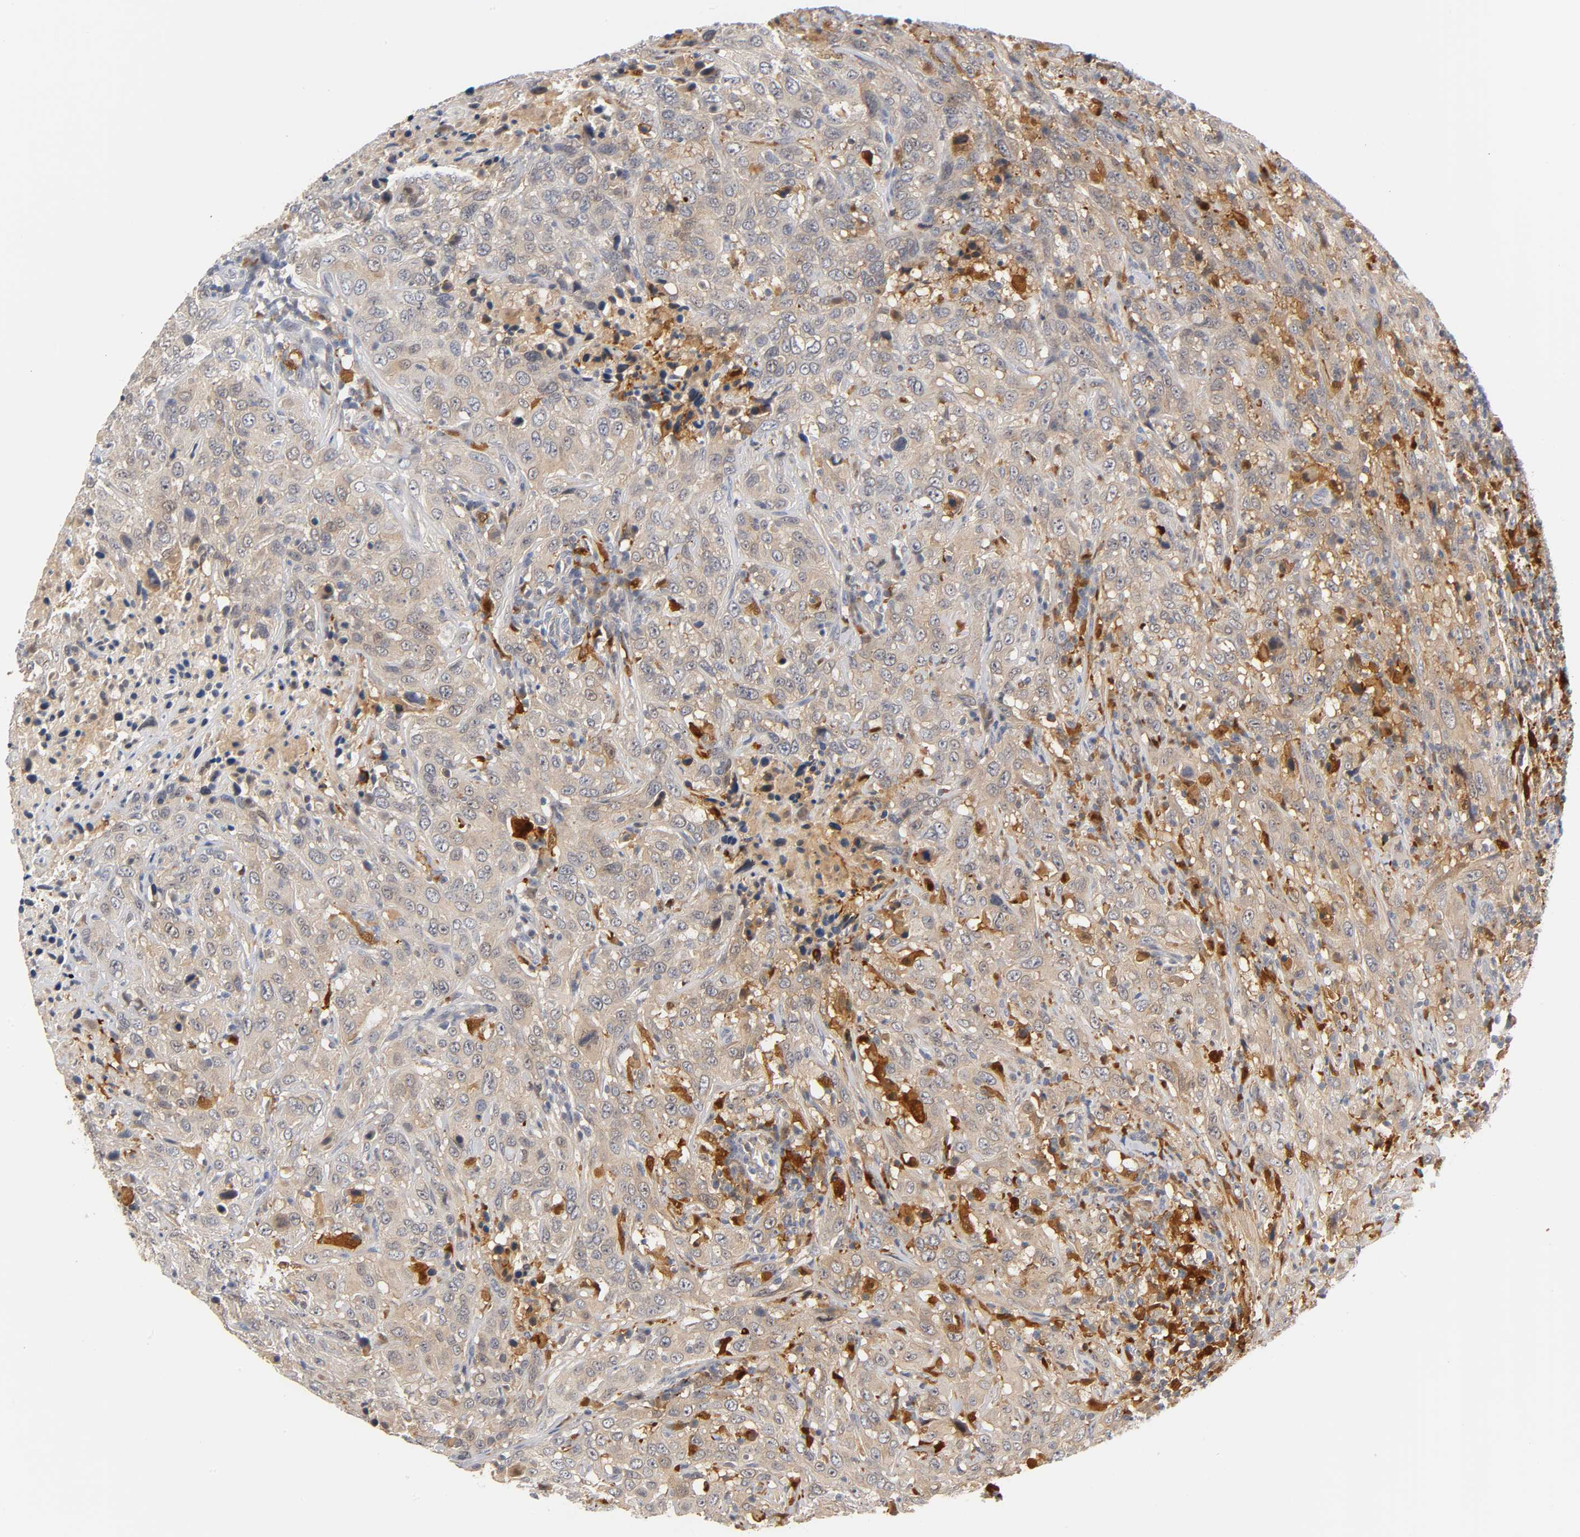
{"staining": {"intensity": "weak", "quantity": ">75%", "location": "cytoplasmic/membranous"}, "tissue": "urothelial cancer", "cell_type": "Tumor cells", "image_type": "cancer", "snomed": [{"axis": "morphology", "description": "Urothelial carcinoma, High grade"}, {"axis": "topography", "description": "Urinary bladder"}], "caption": "Human urothelial cancer stained with a brown dye displays weak cytoplasmic/membranous positive staining in about >75% of tumor cells.", "gene": "IL18", "patient": {"sex": "male", "age": 61}}